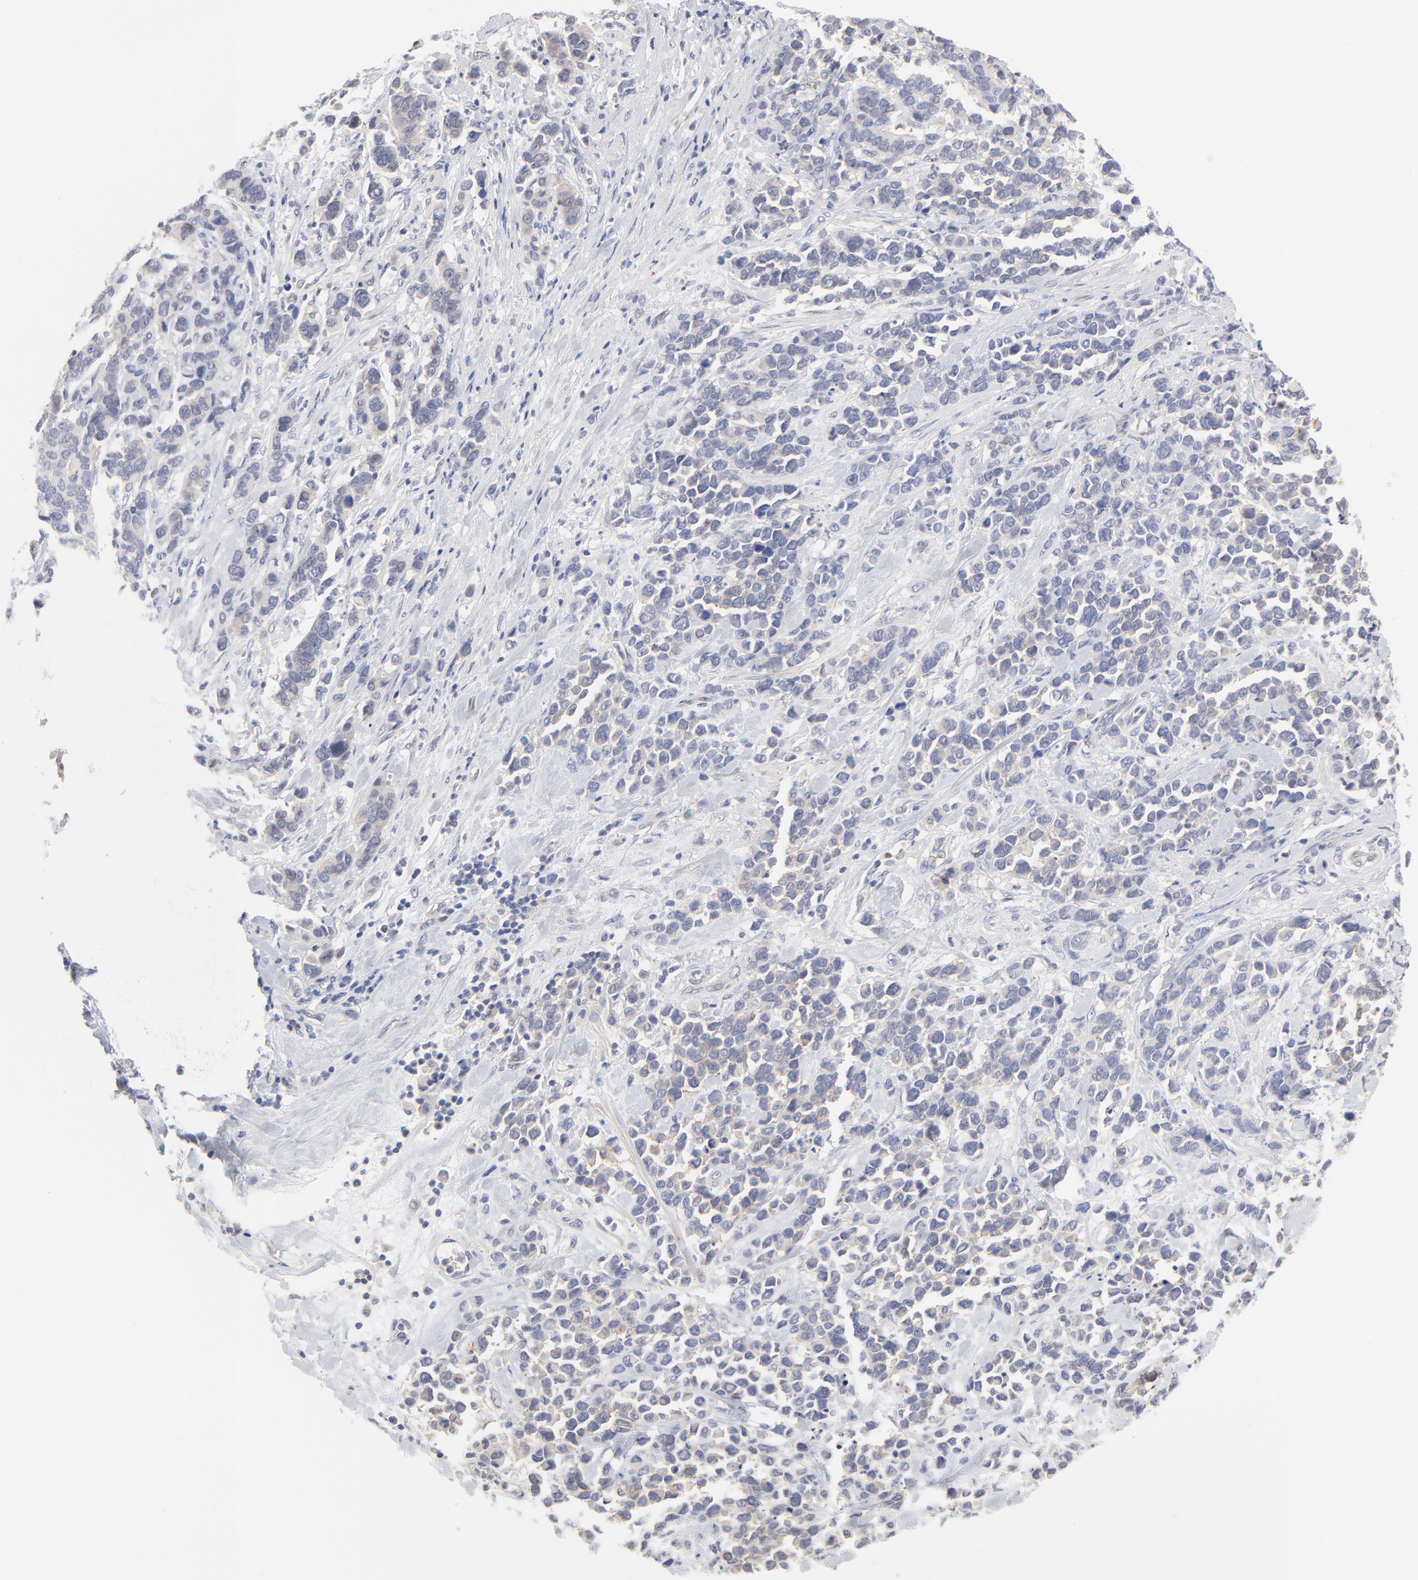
{"staining": {"intensity": "weak", "quantity": "25%-75%", "location": "cytoplasmic/membranous"}, "tissue": "stomach cancer", "cell_type": "Tumor cells", "image_type": "cancer", "snomed": [{"axis": "morphology", "description": "Adenocarcinoma, NOS"}, {"axis": "topography", "description": "Stomach, upper"}], "caption": "Stomach cancer (adenocarcinoma) stained with a protein marker exhibits weak staining in tumor cells.", "gene": "SLC16A1", "patient": {"sex": "male", "age": 71}}